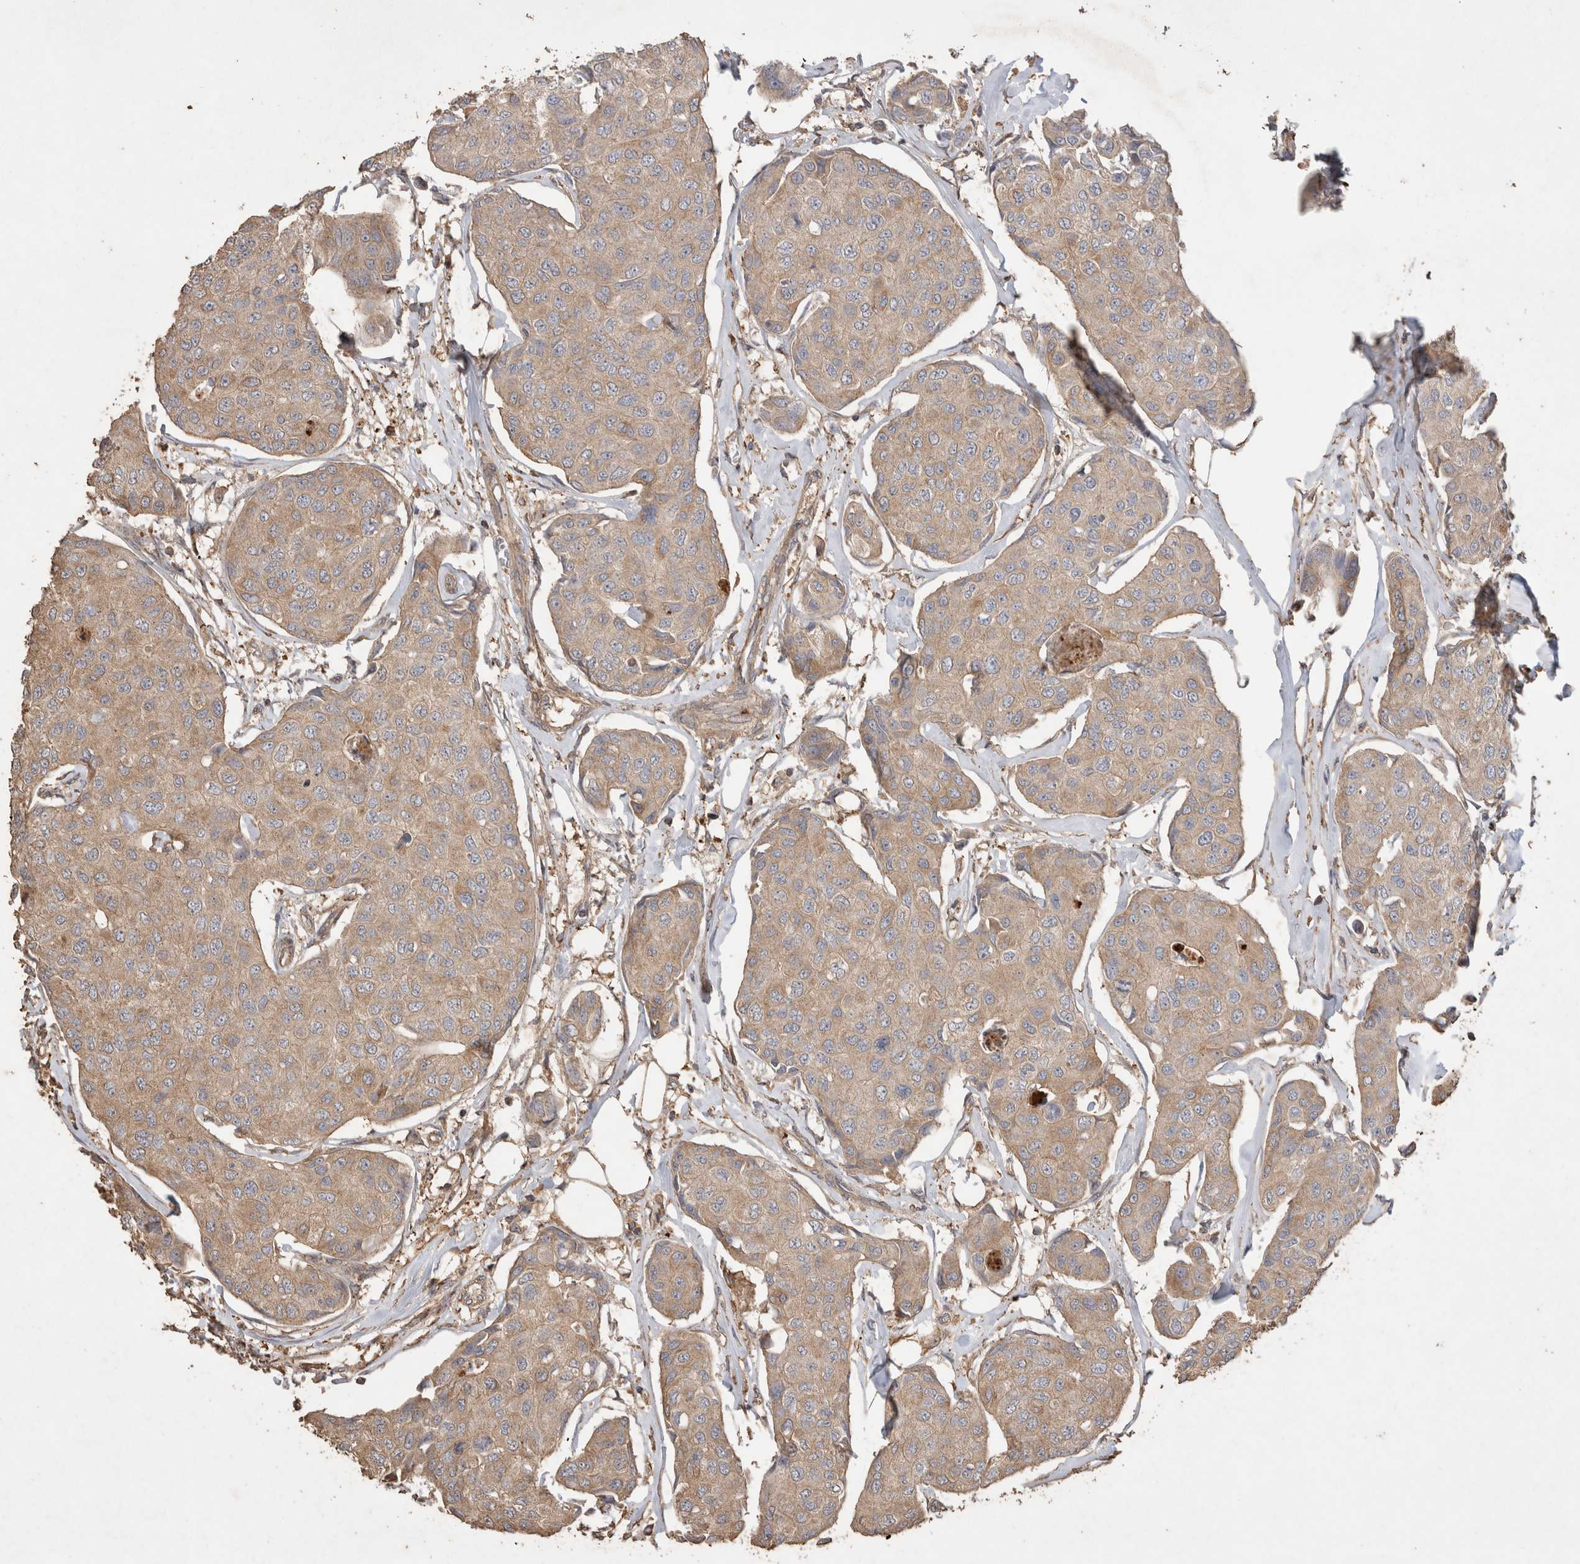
{"staining": {"intensity": "weak", "quantity": "25%-75%", "location": "cytoplasmic/membranous"}, "tissue": "breast cancer", "cell_type": "Tumor cells", "image_type": "cancer", "snomed": [{"axis": "morphology", "description": "Duct carcinoma"}, {"axis": "topography", "description": "Breast"}], "caption": "Immunohistochemistry (DAB) staining of human breast cancer displays weak cytoplasmic/membranous protein positivity in about 25%-75% of tumor cells.", "gene": "SNX31", "patient": {"sex": "female", "age": 80}}